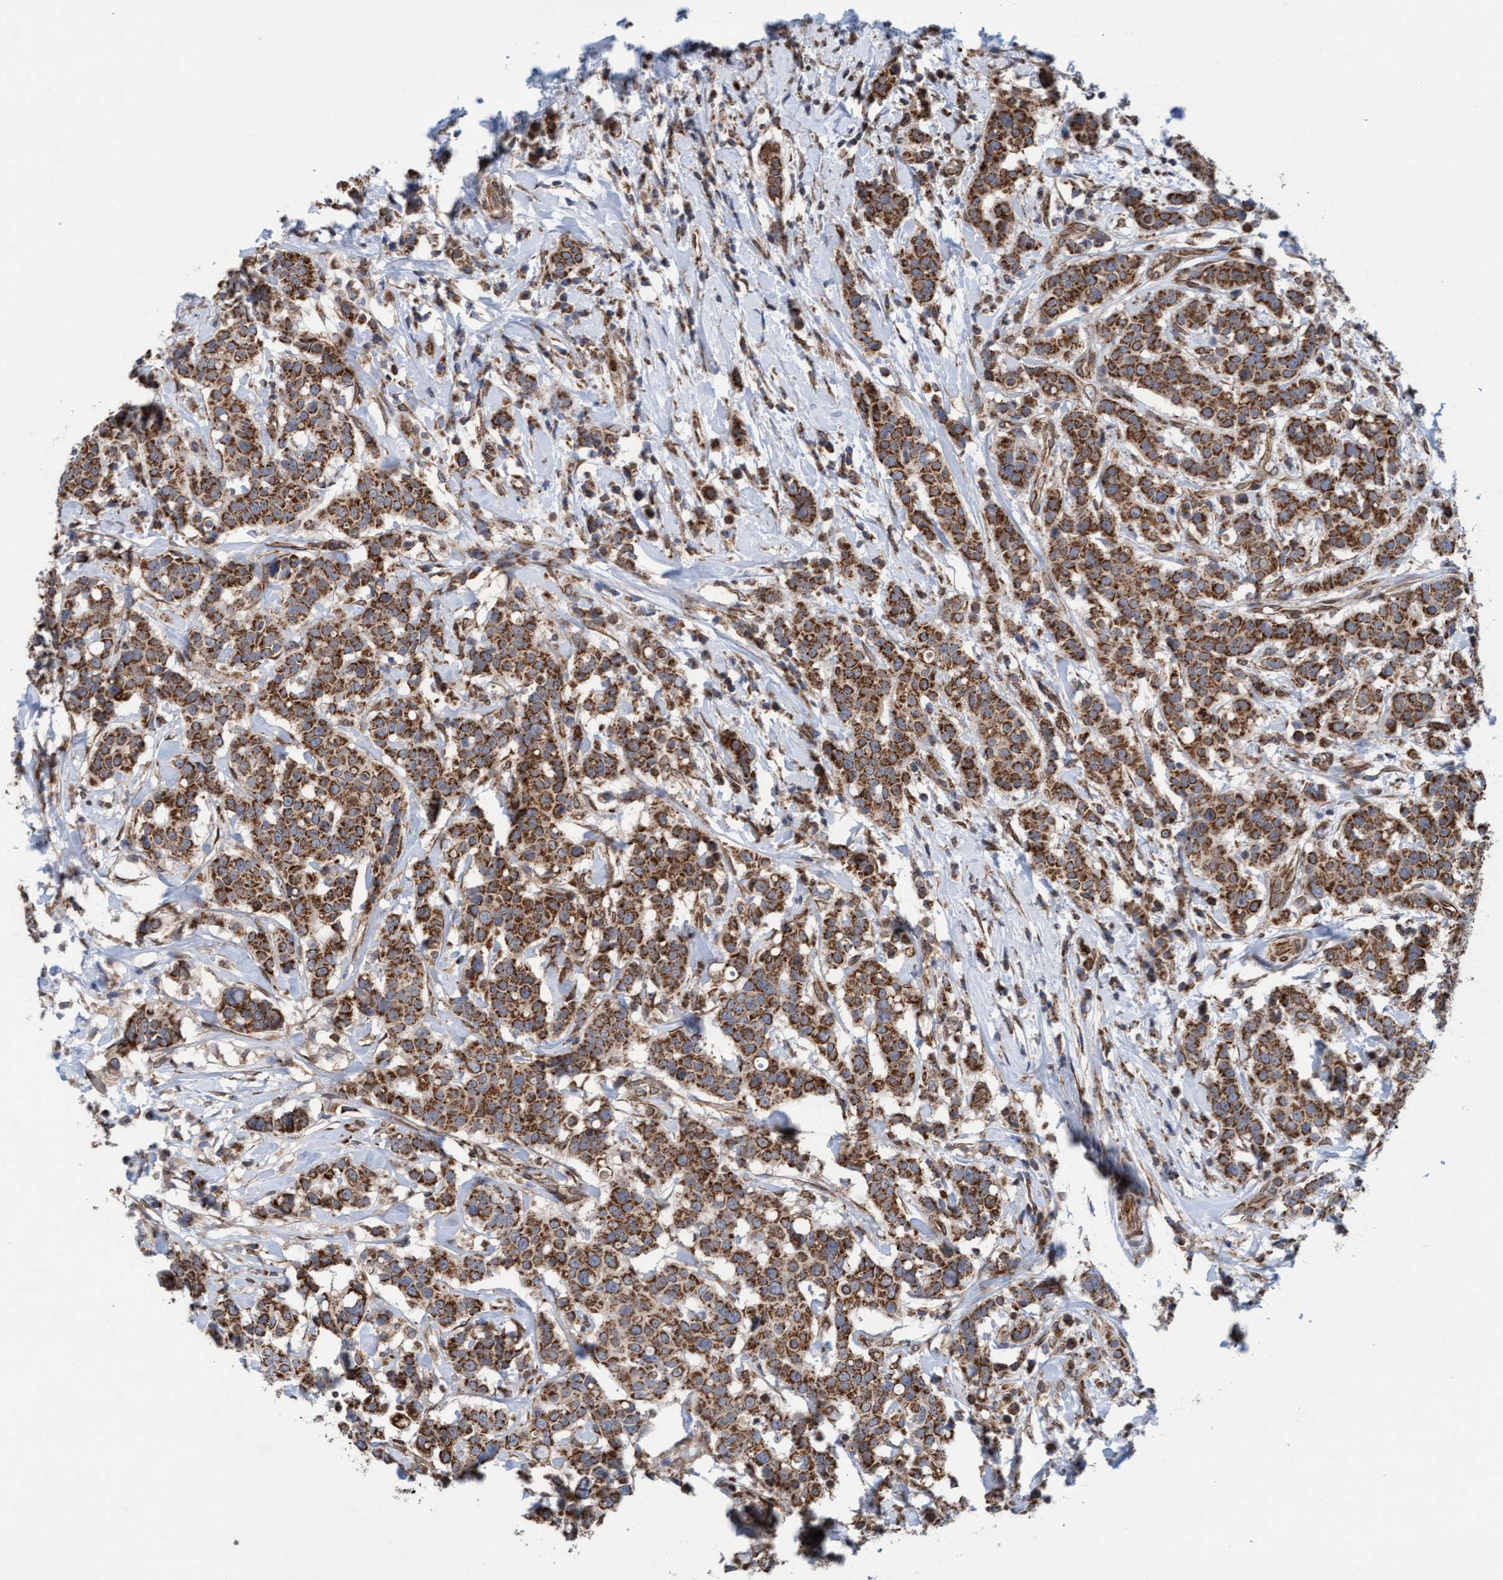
{"staining": {"intensity": "strong", "quantity": ">75%", "location": "cytoplasmic/membranous"}, "tissue": "breast cancer", "cell_type": "Tumor cells", "image_type": "cancer", "snomed": [{"axis": "morphology", "description": "Duct carcinoma"}, {"axis": "topography", "description": "Breast"}], "caption": "Strong cytoplasmic/membranous protein staining is seen in about >75% of tumor cells in breast cancer (invasive ductal carcinoma). (DAB IHC, brown staining for protein, blue staining for nuclei).", "gene": "MRPS23", "patient": {"sex": "female", "age": 27}}